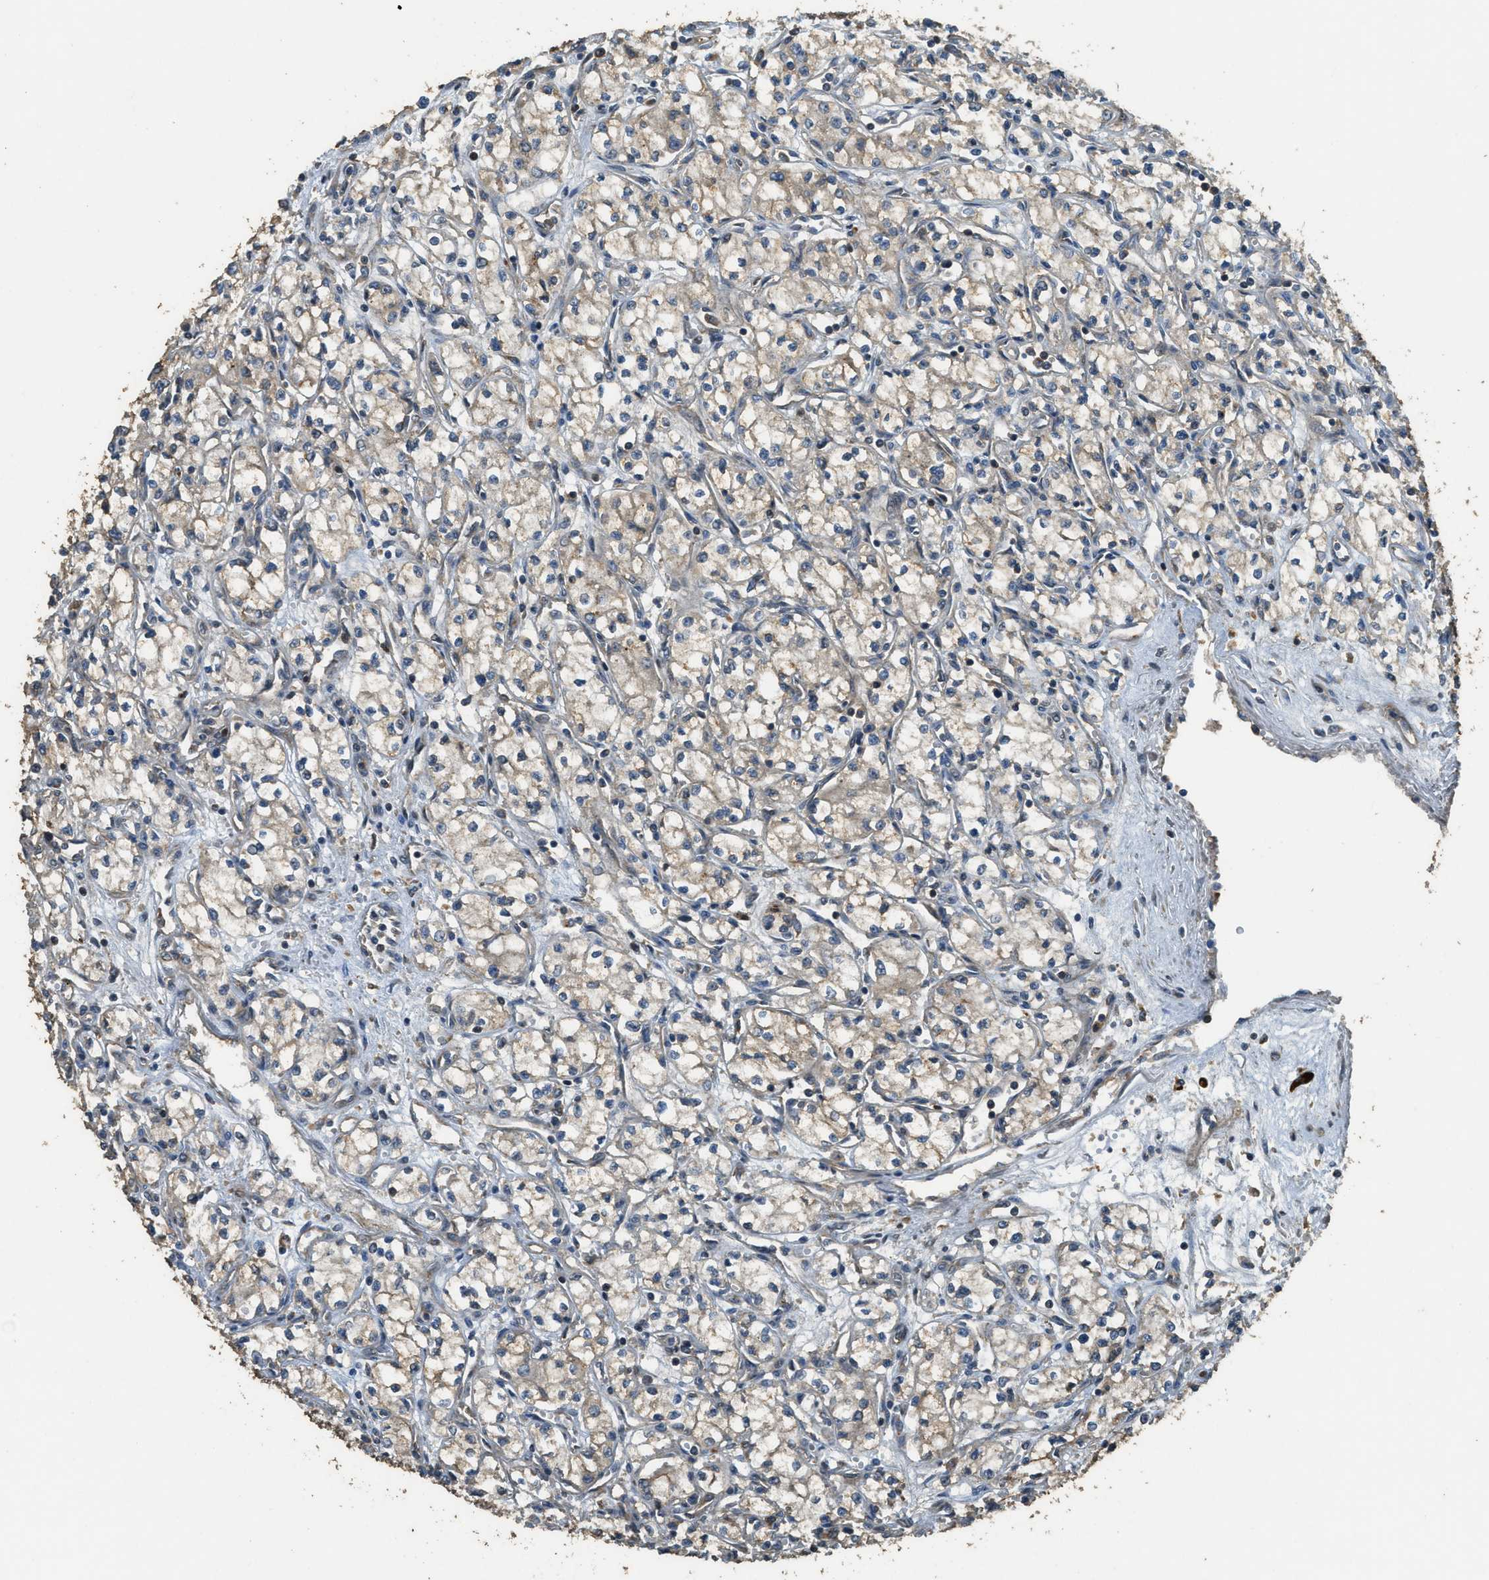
{"staining": {"intensity": "weak", "quantity": ">75%", "location": "cytoplasmic/membranous"}, "tissue": "renal cancer", "cell_type": "Tumor cells", "image_type": "cancer", "snomed": [{"axis": "morphology", "description": "Normal tissue, NOS"}, {"axis": "morphology", "description": "Adenocarcinoma, NOS"}, {"axis": "topography", "description": "Kidney"}], "caption": "This histopathology image reveals IHC staining of renal cancer (adenocarcinoma), with low weak cytoplasmic/membranous positivity in about >75% of tumor cells.", "gene": "PPP6R3", "patient": {"sex": "male", "age": 59}}